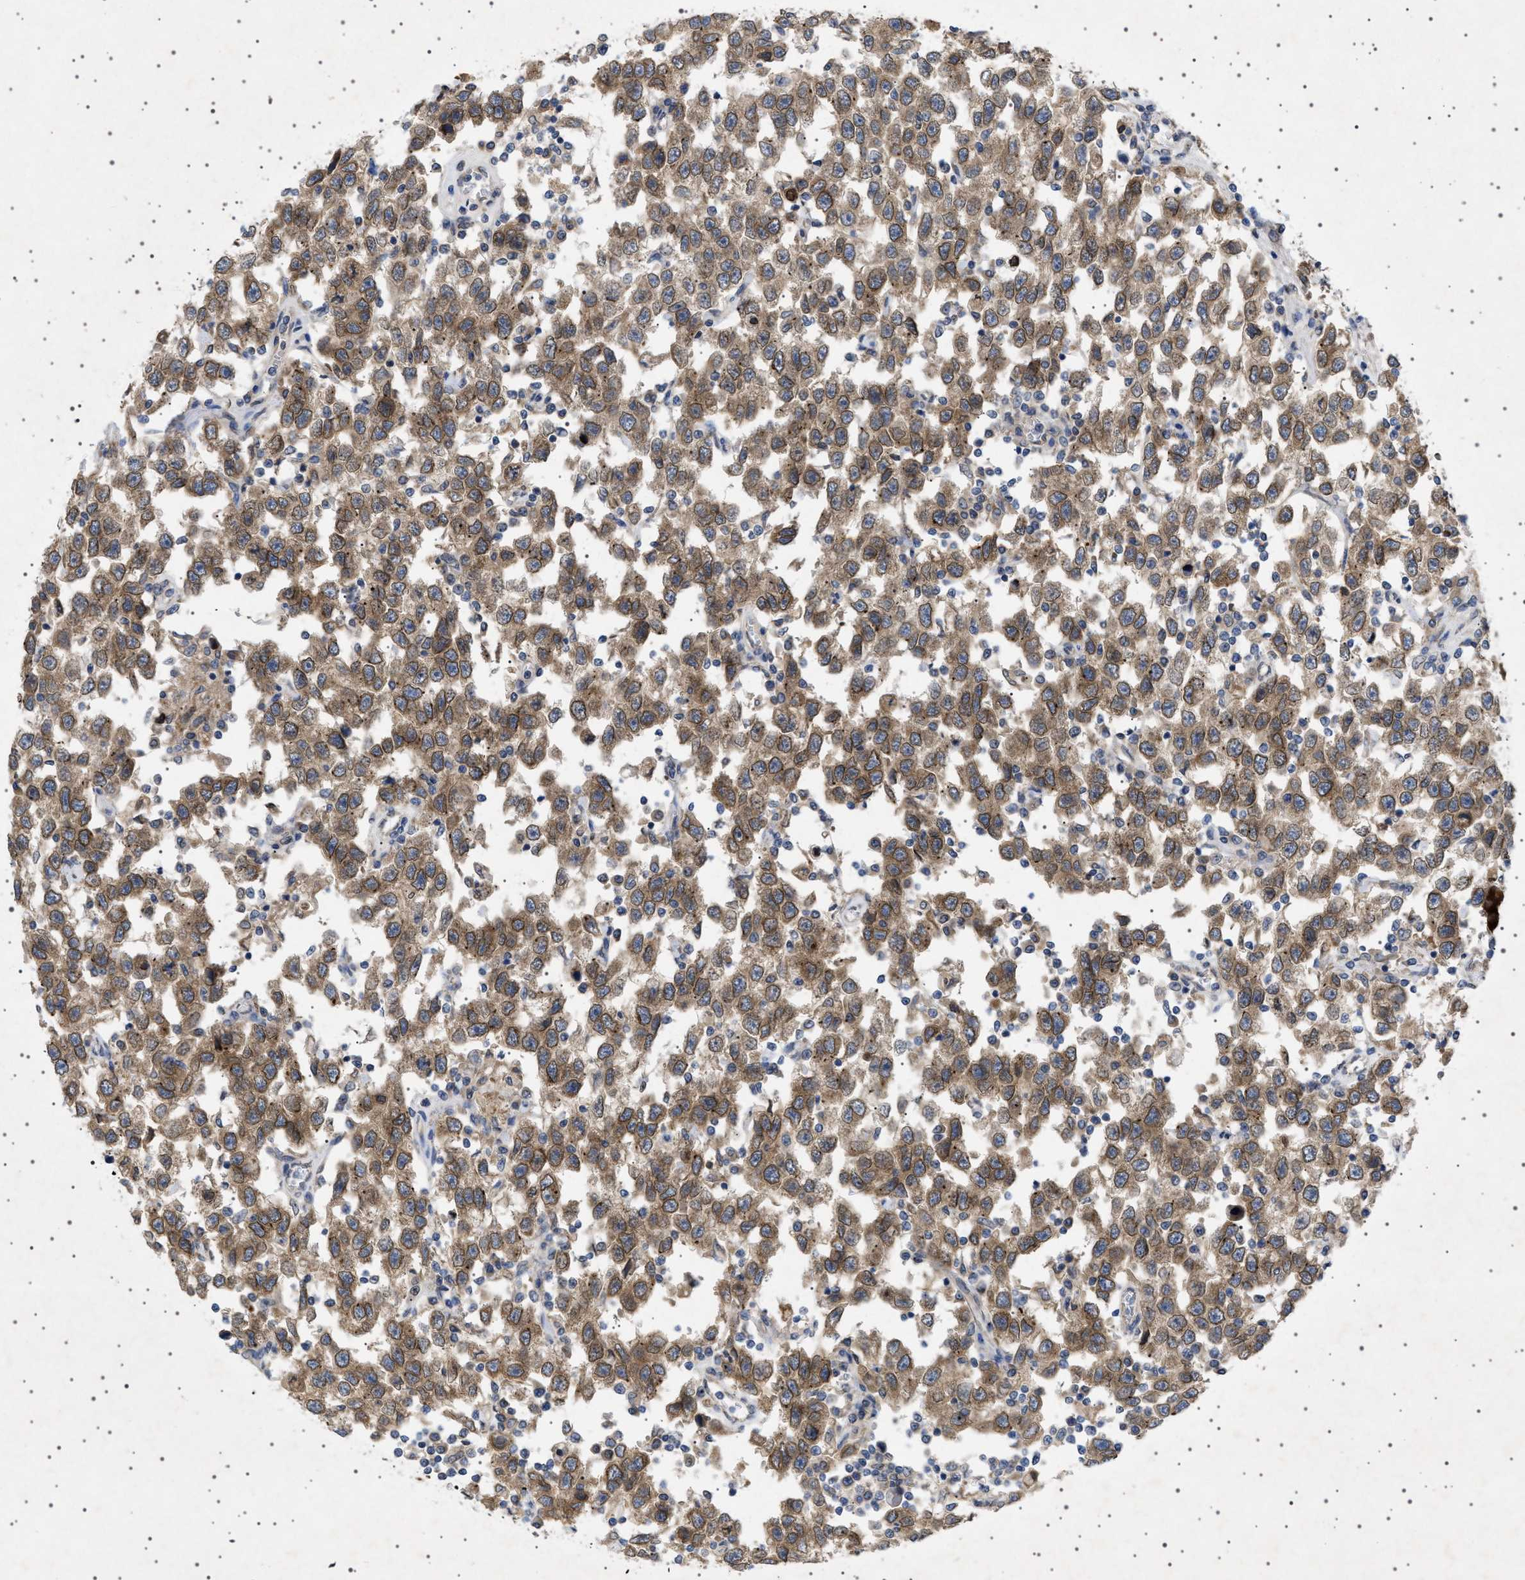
{"staining": {"intensity": "moderate", "quantity": ">75%", "location": "cytoplasmic/membranous,nuclear"}, "tissue": "testis cancer", "cell_type": "Tumor cells", "image_type": "cancer", "snomed": [{"axis": "morphology", "description": "Seminoma, NOS"}, {"axis": "topography", "description": "Testis"}], "caption": "A brown stain highlights moderate cytoplasmic/membranous and nuclear staining of a protein in human testis cancer tumor cells.", "gene": "NUP93", "patient": {"sex": "male", "age": 41}}